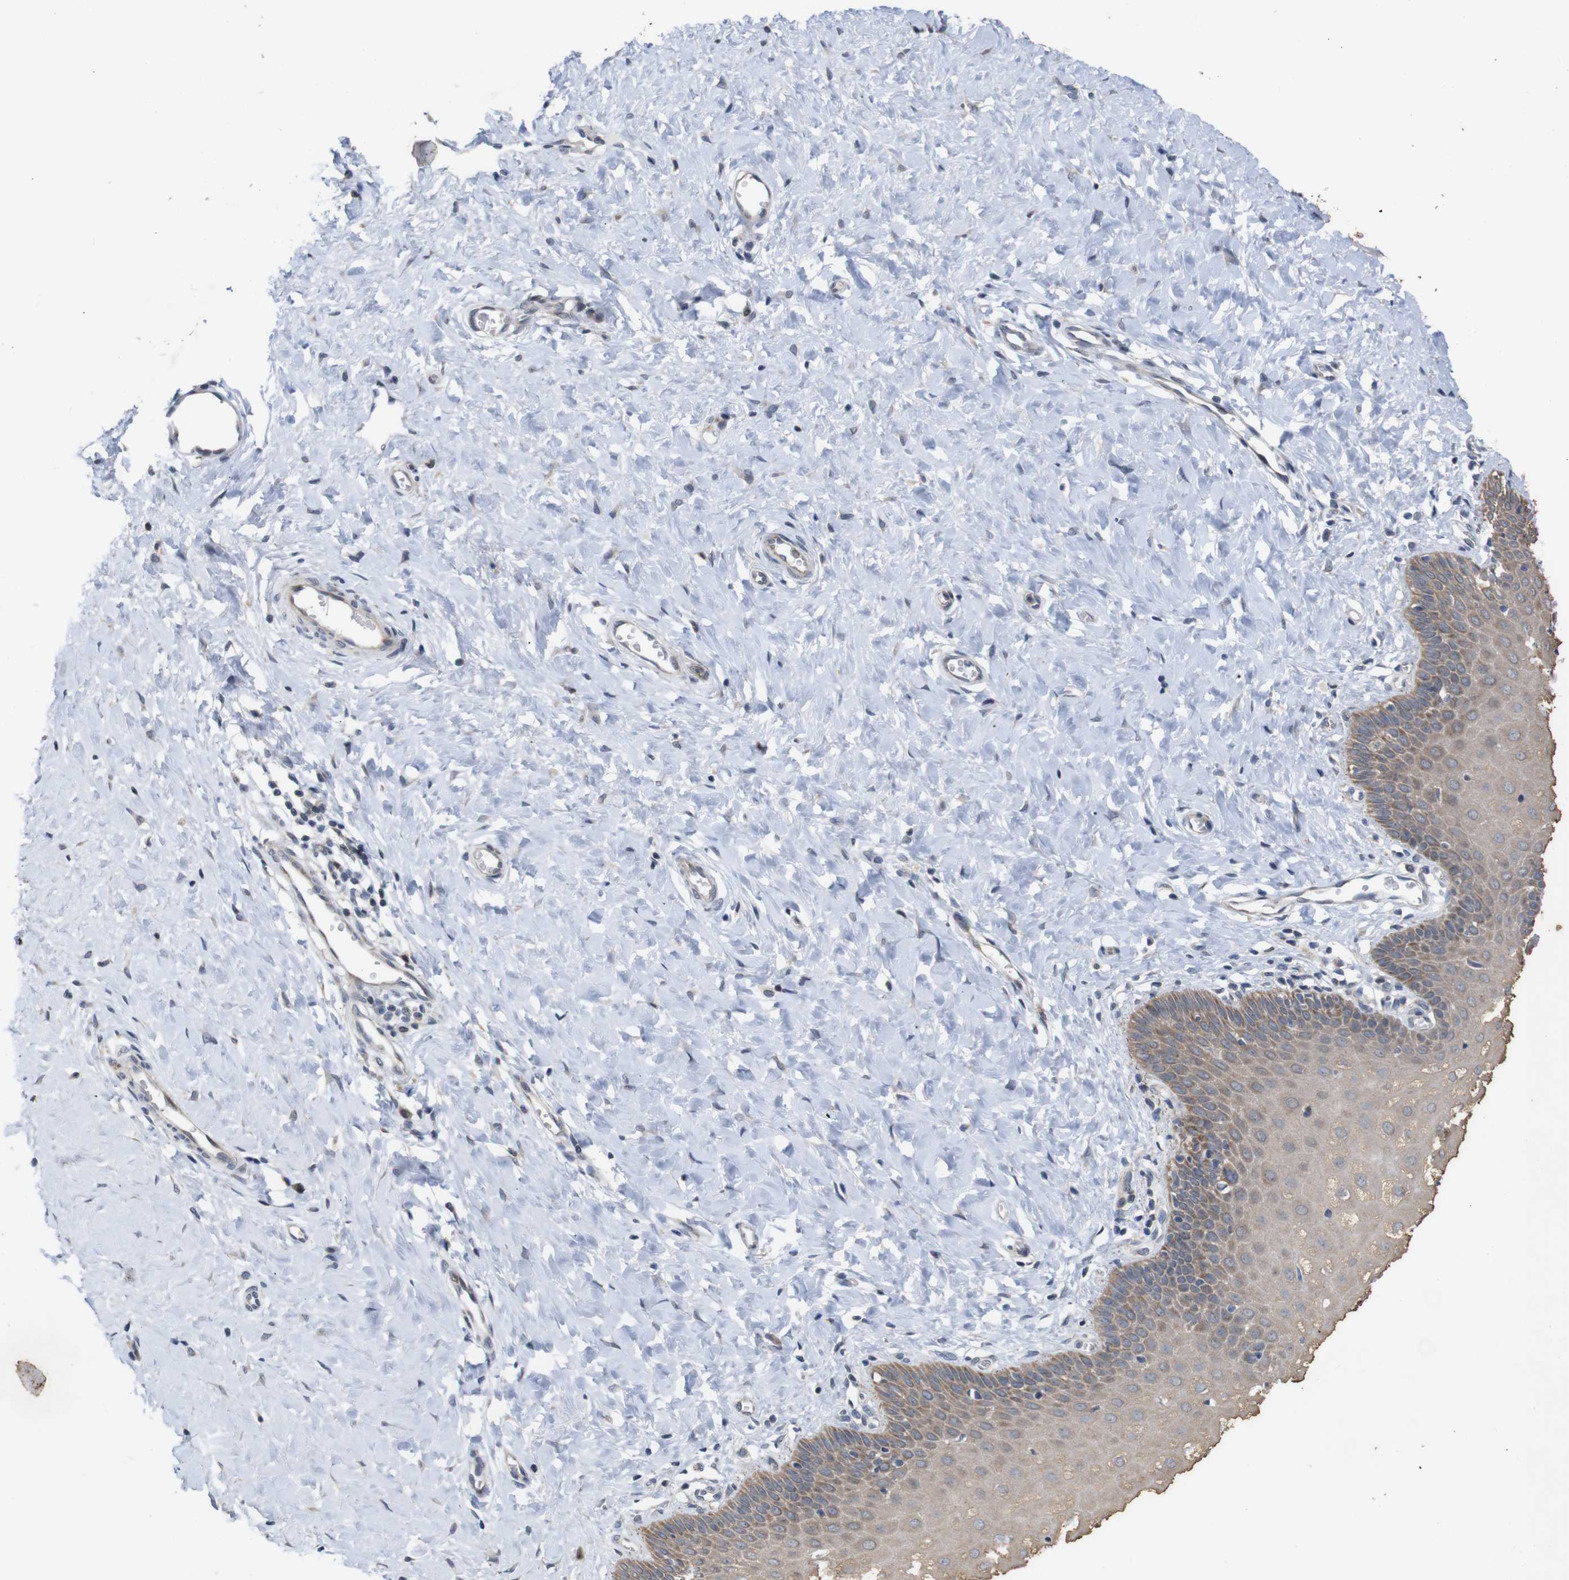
{"staining": {"intensity": "moderate", "quantity": ">75%", "location": "cytoplasmic/membranous"}, "tissue": "cervix", "cell_type": "Glandular cells", "image_type": "normal", "snomed": [{"axis": "morphology", "description": "Normal tissue, NOS"}, {"axis": "topography", "description": "Cervix"}], "caption": "The histopathology image shows staining of normal cervix, revealing moderate cytoplasmic/membranous protein expression (brown color) within glandular cells. (brown staining indicates protein expression, while blue staining denotes nuclei).", "gene": "ATP7B", "patient": {"sex": "female", "age": 55}}